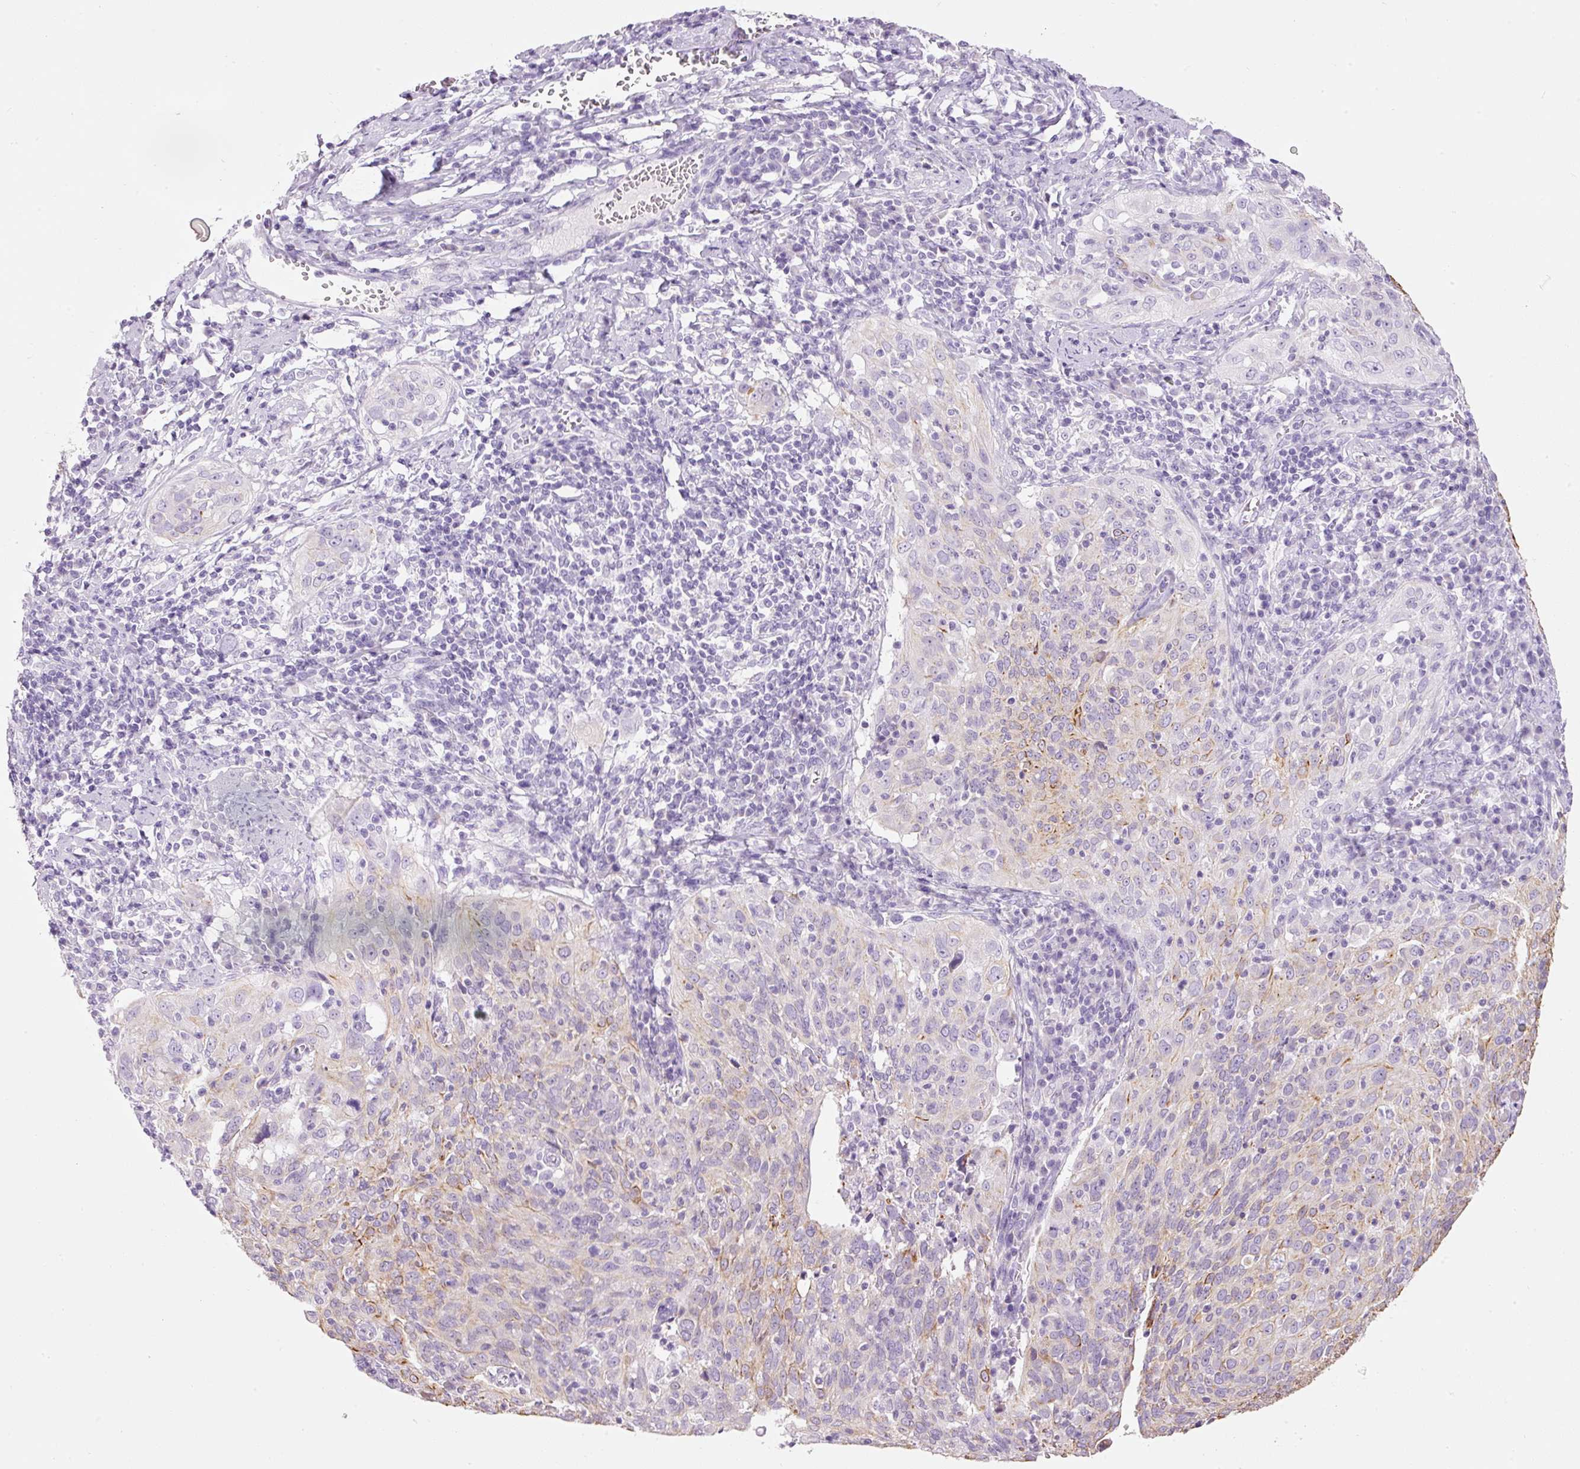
{"staining": {"intensity": "moderate", "quantity": "<25%", "location": "cytoplasmic/membranous"}, "tissue": "cervical cancer", "cell_type": "Tumor cells", "image_type": "cancer", "snomed": [{"axis": "morphology", "description": "Squamous cell carcinoma, NOS"}, {"axis": "topography", "description": "Cervix"}], "caption": "The photomicrograph displays a brown stain indicating the presence of a protein in the cytoplasmic/membranous of tumor cells in cervical cancer.", "gene": "CARD16", "patient": {"sex": "female", "age": 31}}